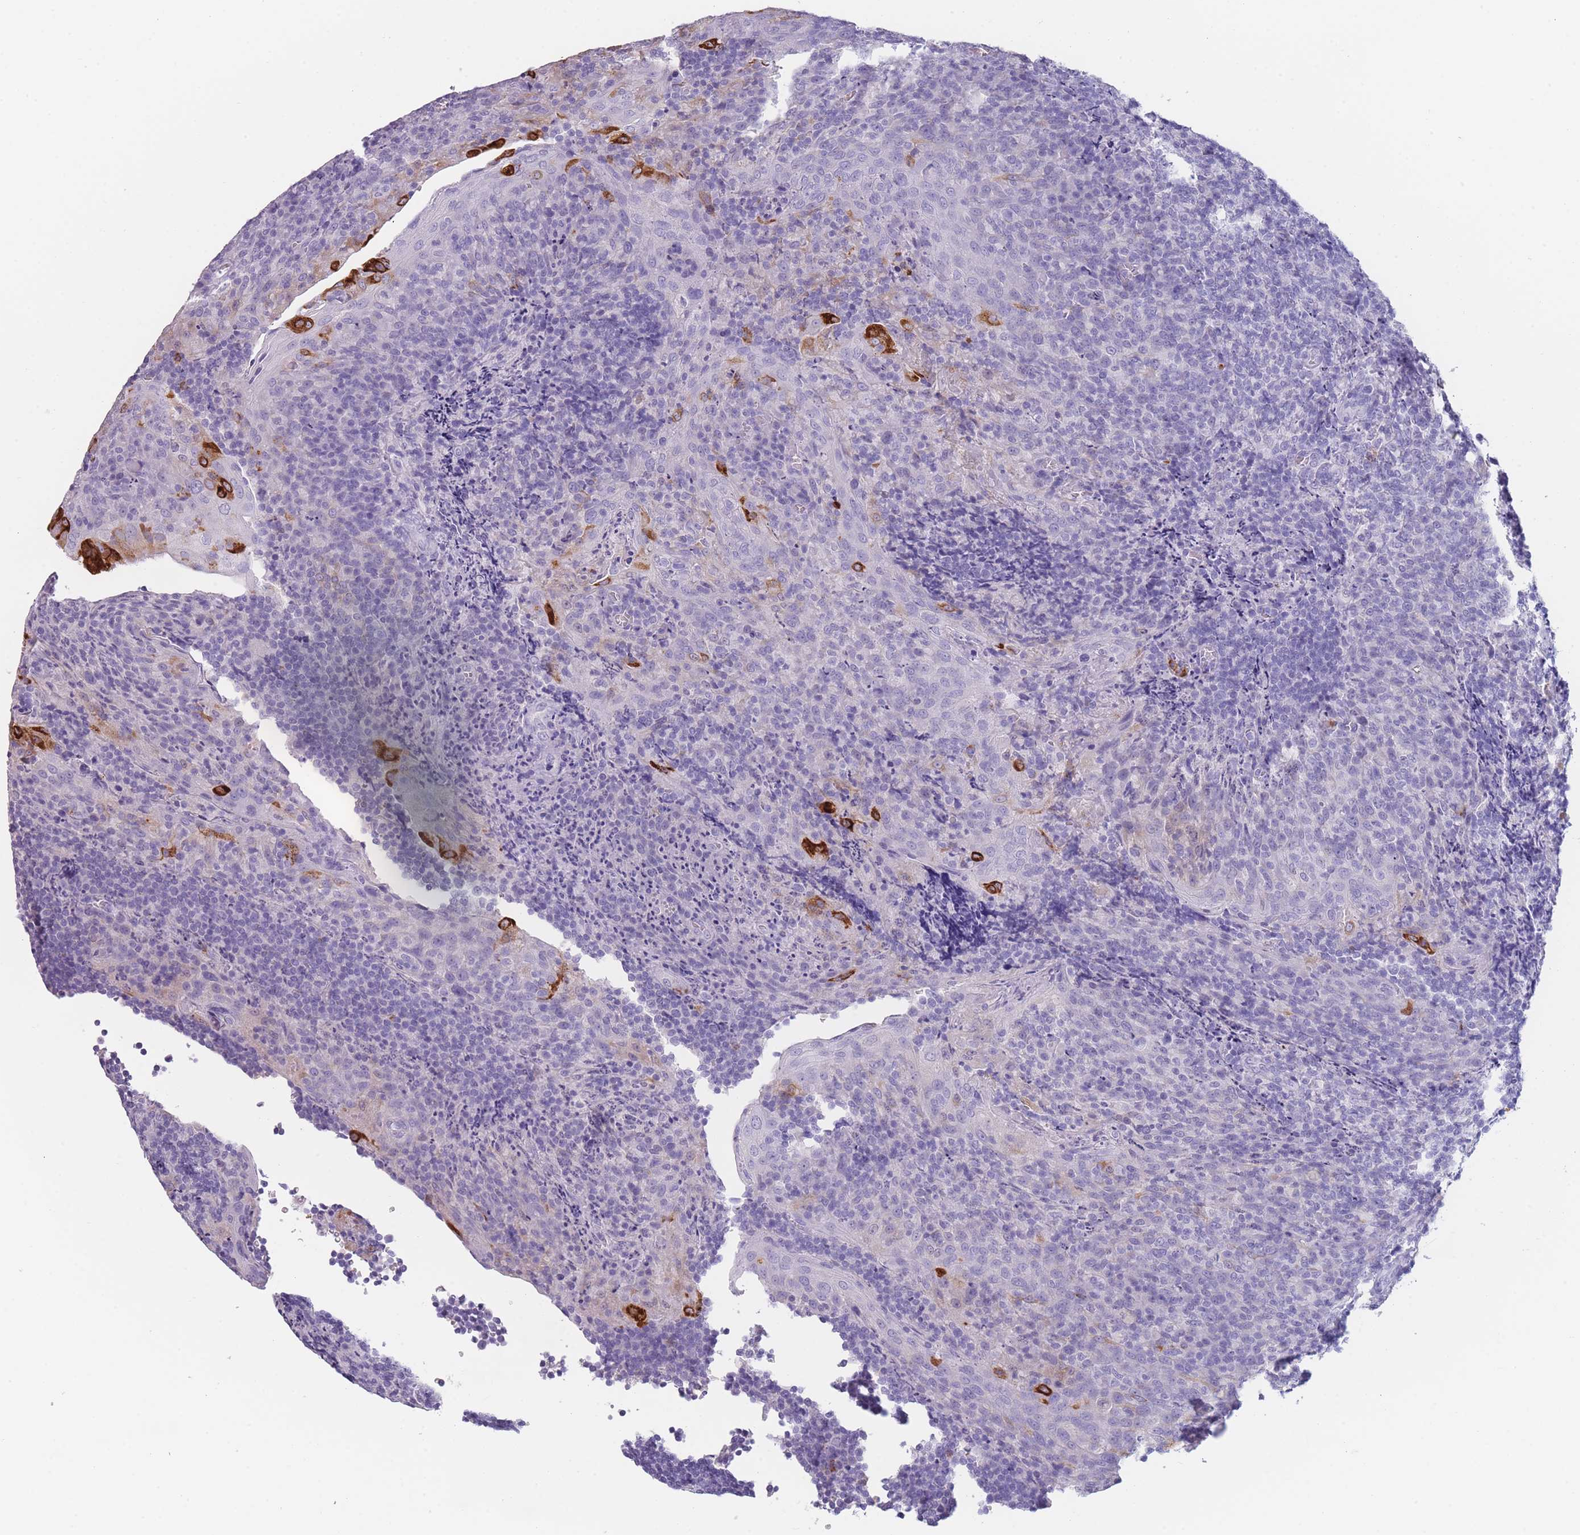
{"staining": {"intensity": "negative", "quantity": "none", "location": "none"}, "tissue": "tonsil", "cell_type": "Germinal center cells", "image_type": "normal", "snomed": [{"axis": "morphology", "description": "Normal tissue, NOS"}, {"axis": "topography", "description": "Tonsil"}], "caption": "IHC micrograph of normal tonsil: human tonsil stained with DAB (3,3'-diaminobenzidine) demonstrates no significant protein expression in germinal center cells. (Brightfield microscopy of DAB immunohistochemistry (IHC) at high magnification).", "gene": "ZNF627", "patient": {"sex": "male", "age": 17}}